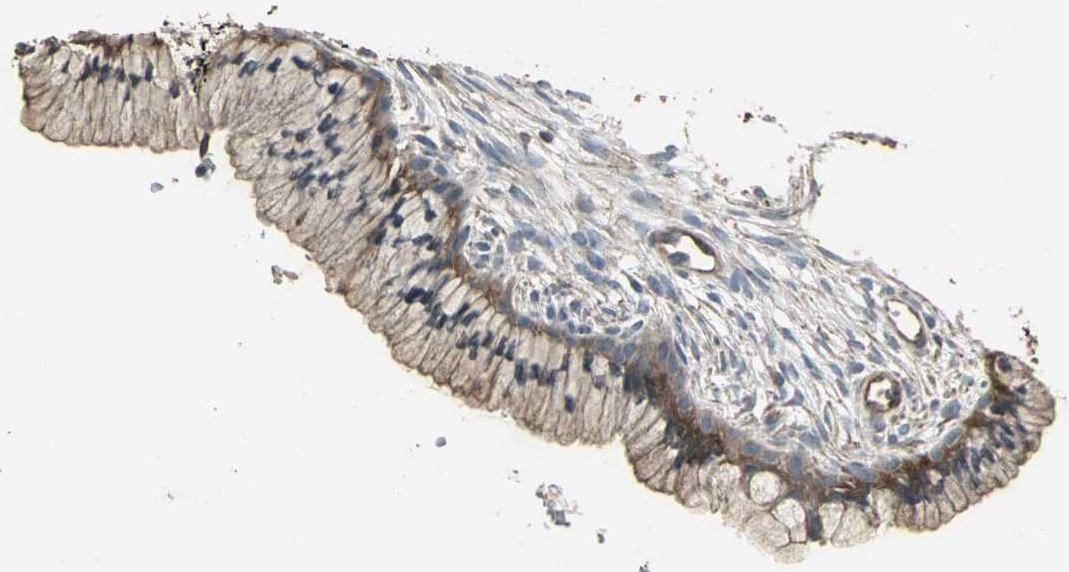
{"staining": {"intensity": "moderate", "quantity": ">75%", "location": "cytoplasmic/membranous"}, "tissue": "cervix", "cell_type": "Glandular cells", "image_type": "normal", "snomed": [{"axis": "morphology", "description": "Normal tissue, NOS"}, {"axis": "topography", "description": "Cervix"}], "caption": "DAB (3,3'-diaminobenzidine) immunohistochemical staining of benign cervix demonstrates moderate cytoplasmic/membranous protein staining in approximately >75% of glandular cells.", "gene": "PRXL2B", "patient": {"sex": "female", "age": 39}}